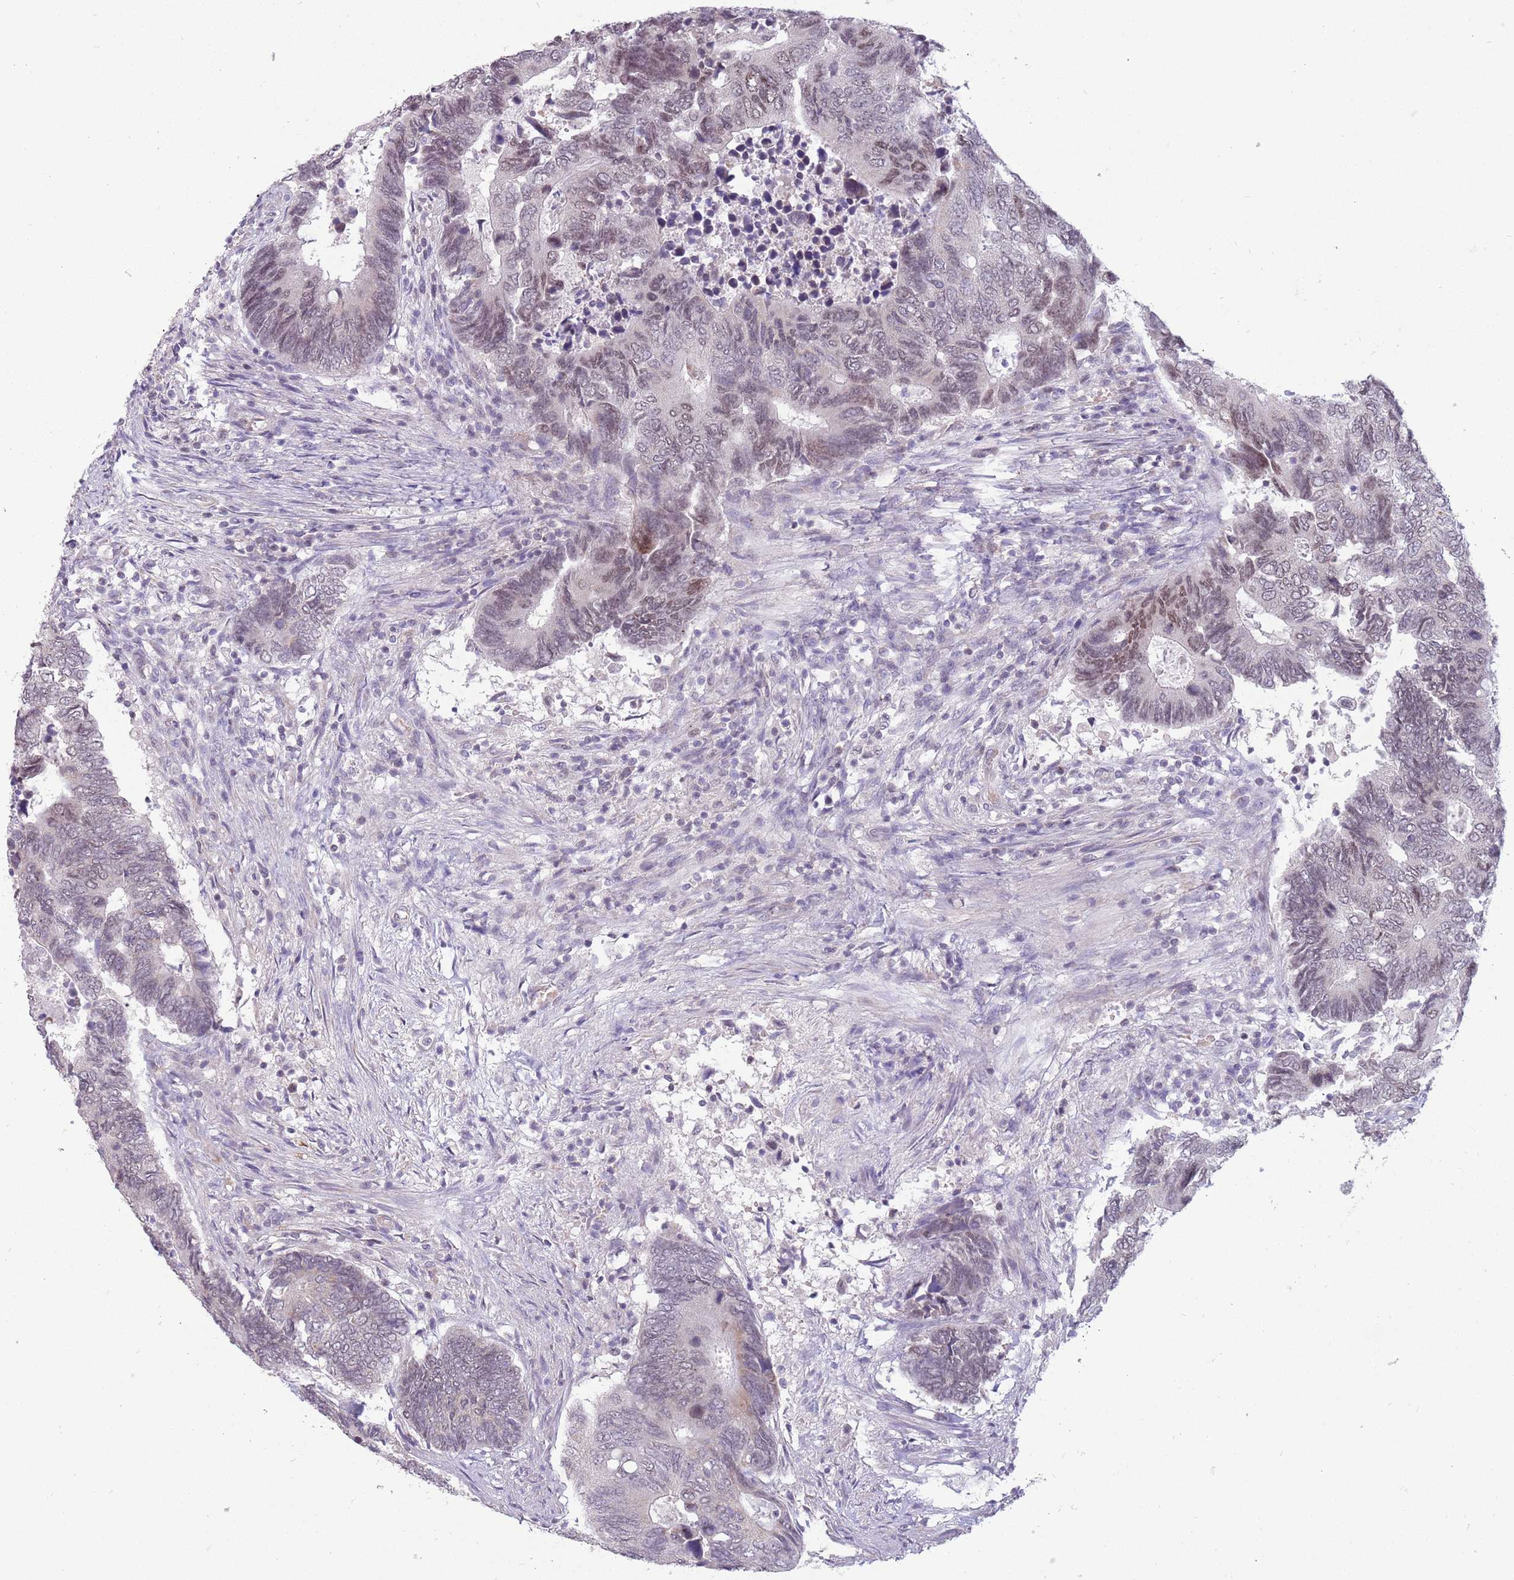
{"staining": {"intensity": "moderate", "quantity": "<25%", "location": "nuclear"}, "tissue": "colorectal cancer", "cell_type": "Tumor cells", "image_type": "cancer", "snomed": [{"axis": "morphology", "description": "Adenocarcinoma, NOS"}, {"axis": "topography", "description": "Colon"}], "caption": "A photomicrograph showing moderate nuclear positivity in approximately <25% of tumor cells in adenocarcinoma (colorectal), as visualized by brown immunohistochemical staining.", "gene": "ZNF574", "patient": {"sex": "male", "age": 87}}